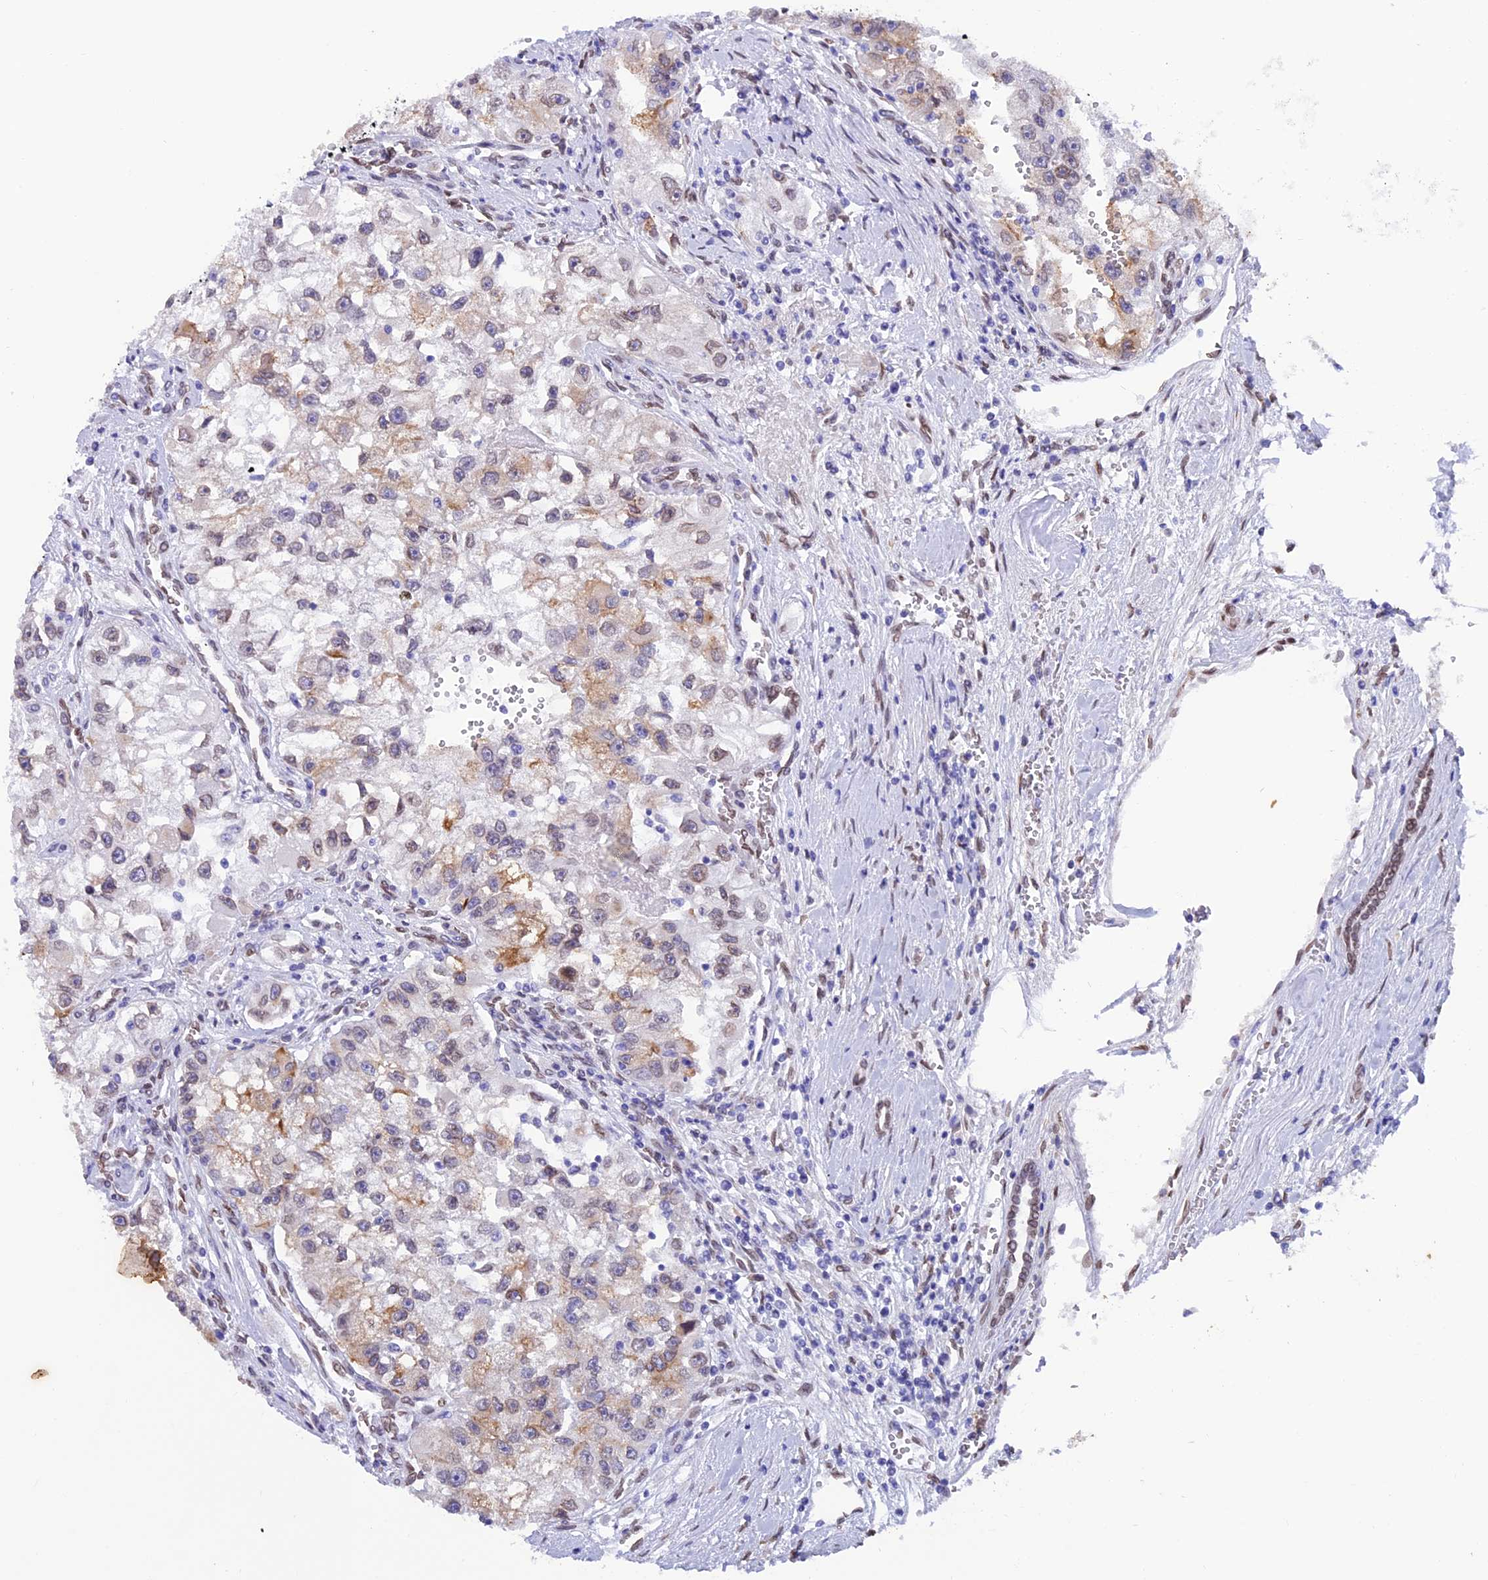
{"staining": {"intensity": "weak", "quantity": "<25%", "location": "cytoplasmic/membranous"}, "tissue": "renal cancer", "cell_type": "Tumor cells", "image_type": "cancer", "snomed": [{"axis": "morphology", "description": "Adenocarcinoma, NOS"}, {"axis": "topography", "description": "Kidney"}], "caption": "Tumor cells are negative for brown protein staining in adenocarcinoma (renal).", "gene": "TMPRSS7", "patient": {"sex": "male", "age": 63}}